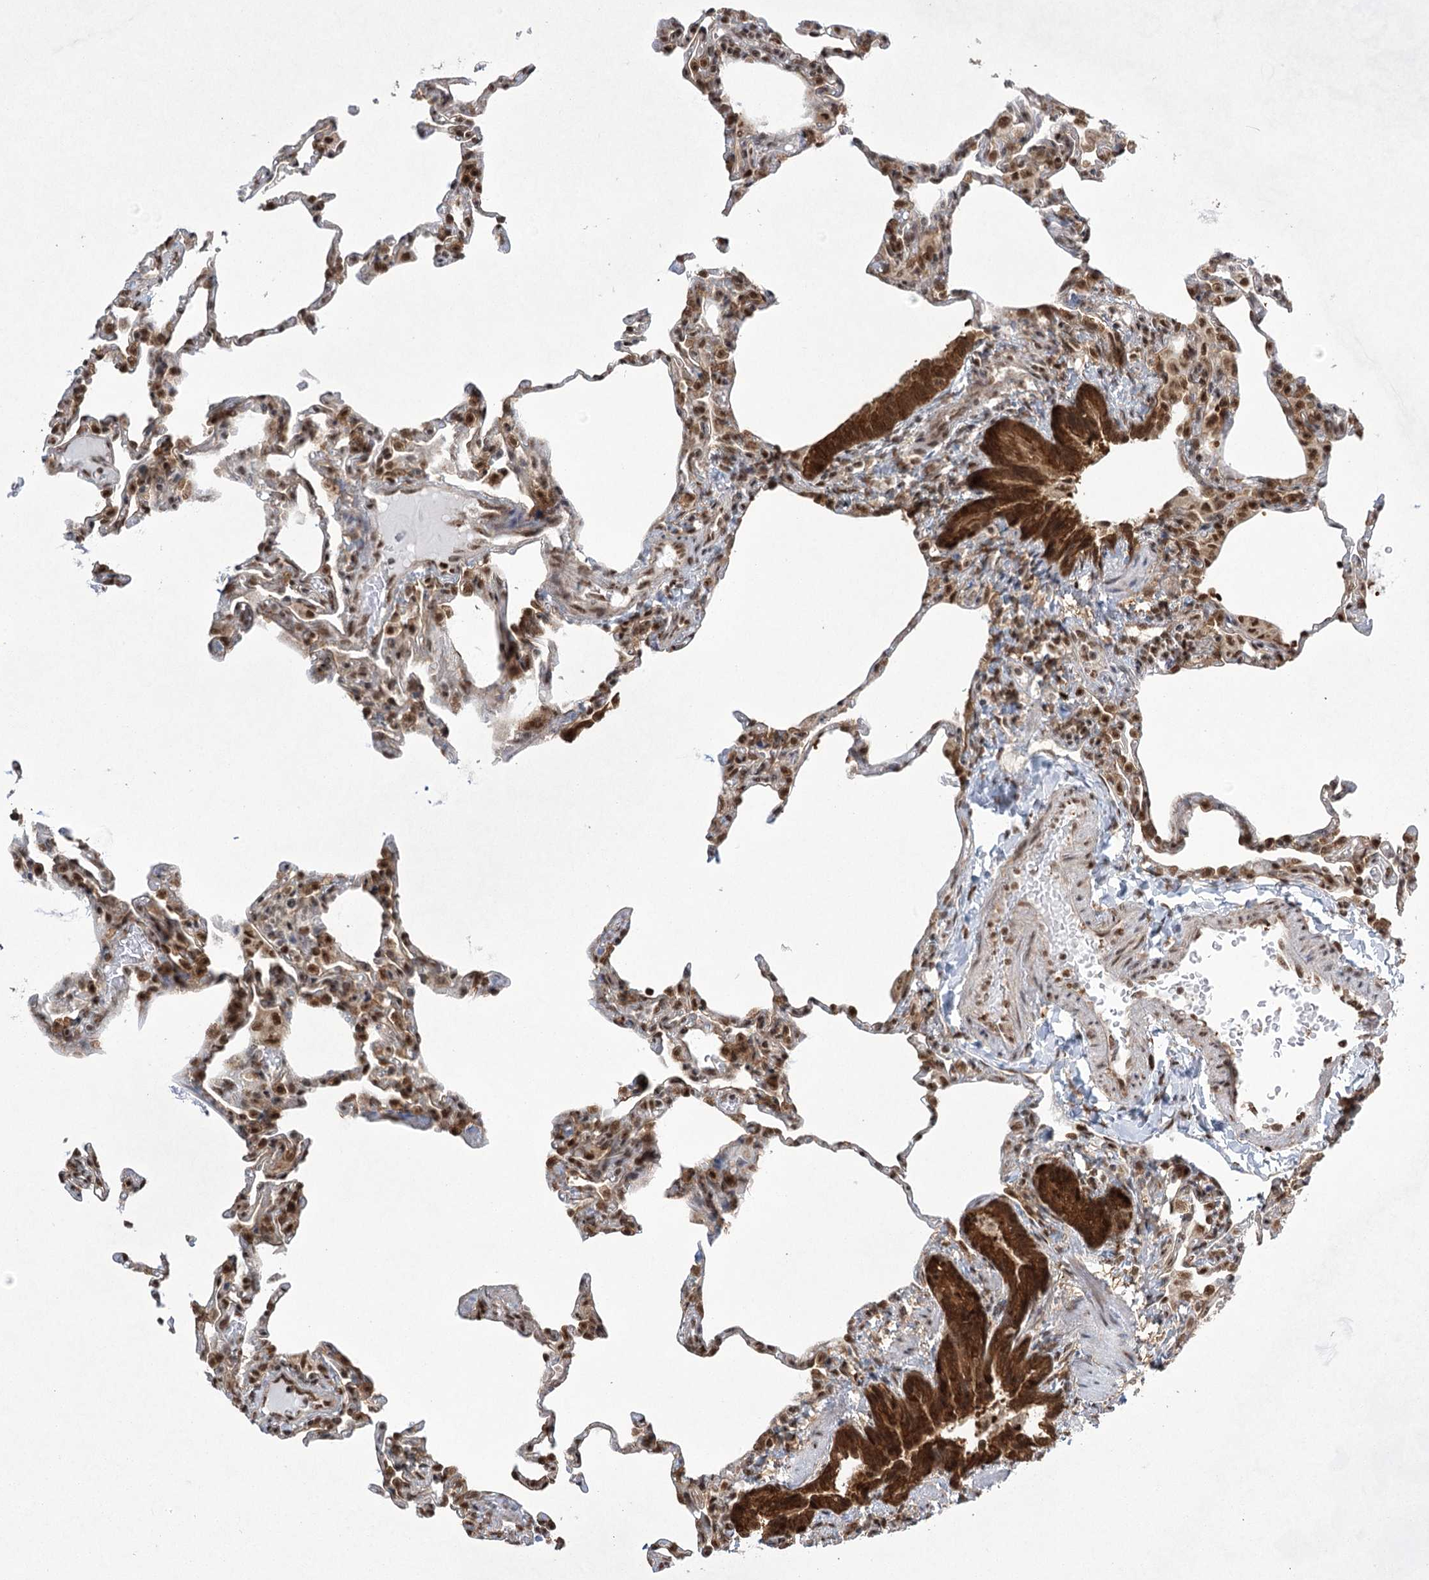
{"staining": {"intensity": "moderate", "quantity": "25%-75%", "location": "nuclear"}, "tissue": "lung", "cell_type": "Alveolar cells", "image_type": "normal", "snomed": [{"axis": "morphology", "description": "Normal tissue, NOS"}, {"axis": "topography", "description": "Lung"}], "caption": "Immunohistochemistry (IHC) micrograph of normal lung stained for a protein (brown), which displays medium levels of moderate nuclear positivity in about 25%-75% of alveolar cells.", "gene": "ZCCHC8", "patient": {"sex": "male", "age": 20}}